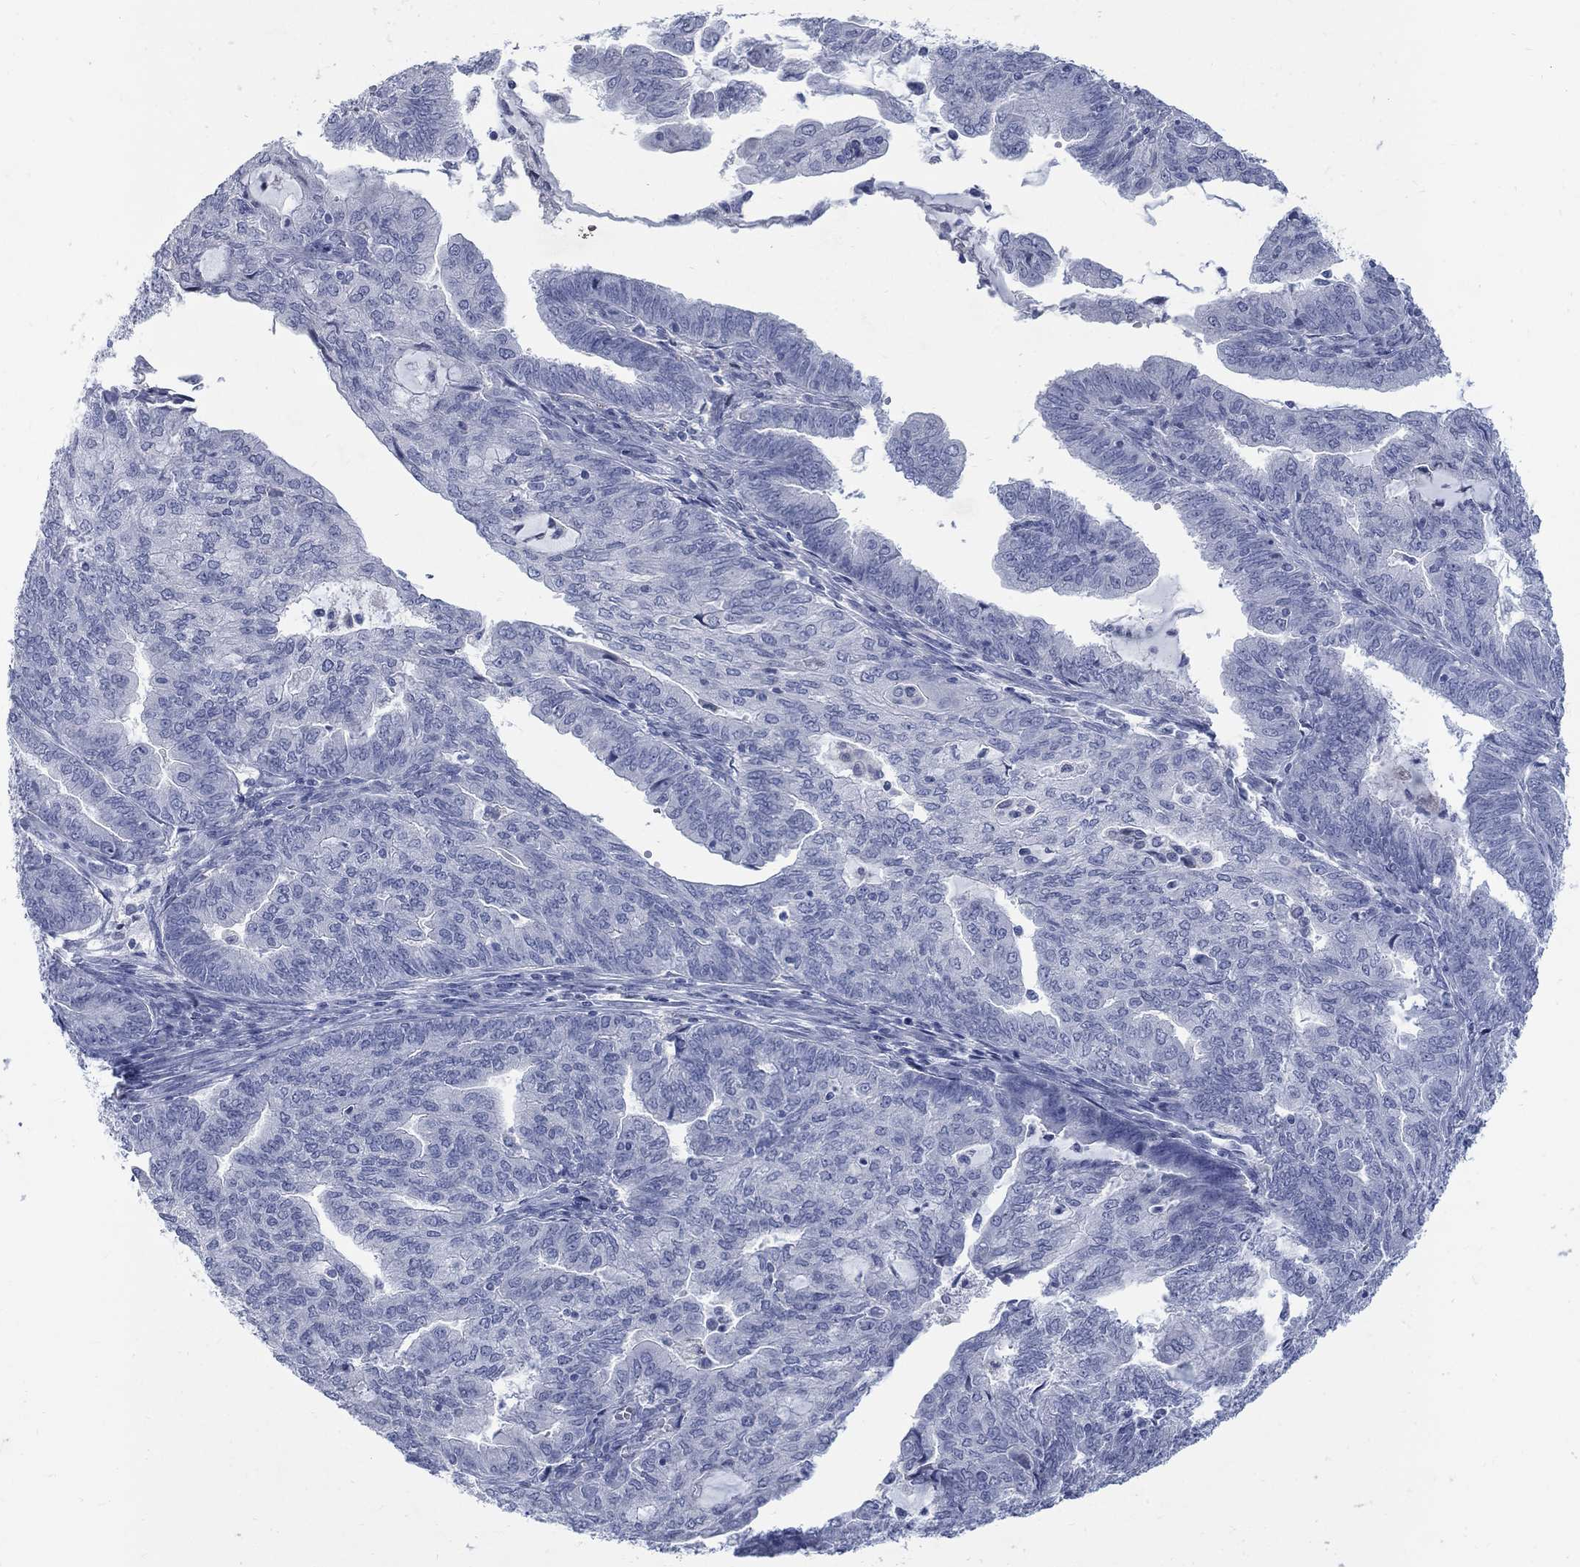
{"staining": {"intensity": "negative", "quantity": "none", "location": "none"}, "tissue": "endometrial cancer", "cell_type": "Tumor cells", "image_type": "cancer", "snomed": [{"axis": "morphology", "description": "Adenocarcinoma, NOS"}, {"axis": "topography", "description": "Endometrium"}], "caption": "Tumor cells are negative for brown protein staining in endometrial adenocarcinoma.", "gene": "RFTN2", "patient": {"sex": "female", "age": 82}}